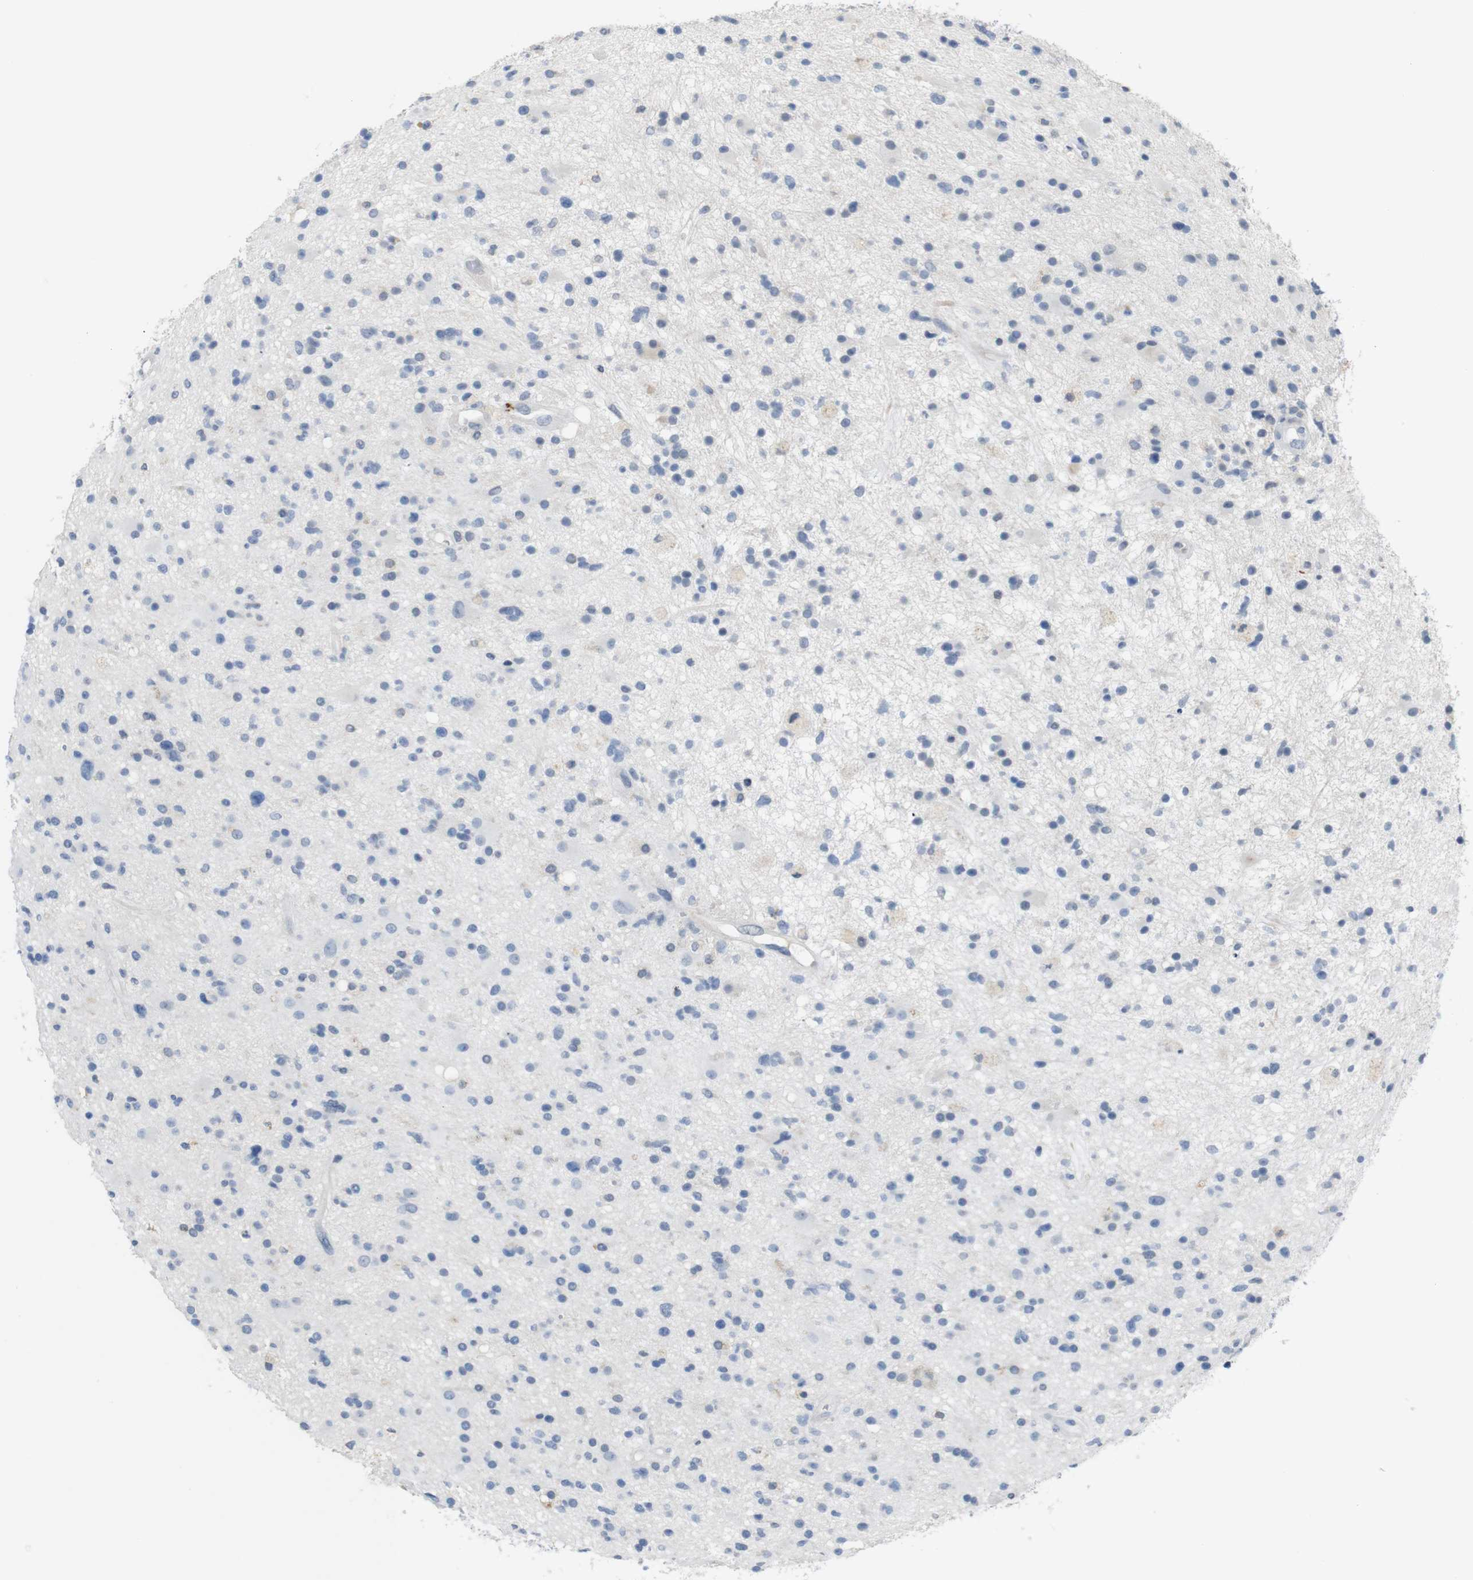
{"staining": {"intensity": "negative", "quantity": "none", "location": "none"}, "tissue": "glioma", "cell_type": "Tumor cells", "image_type": "cancer", "snomed": [{"axis": "morphology", "description": "Glioma, malignant, High grade"}, {"axis": "topography", "description": "Brain"}], "caption": "Photomicrograph shows no protein expression in tumor cells of glioma tissue. The staining is performed using DAB (3,3'-diaminobenzidine) brown chromogen with nuclei counter-stained in using hematoxylin.", "gene": "CHRM5", "patient": {"sex": "male", "age": 33}}